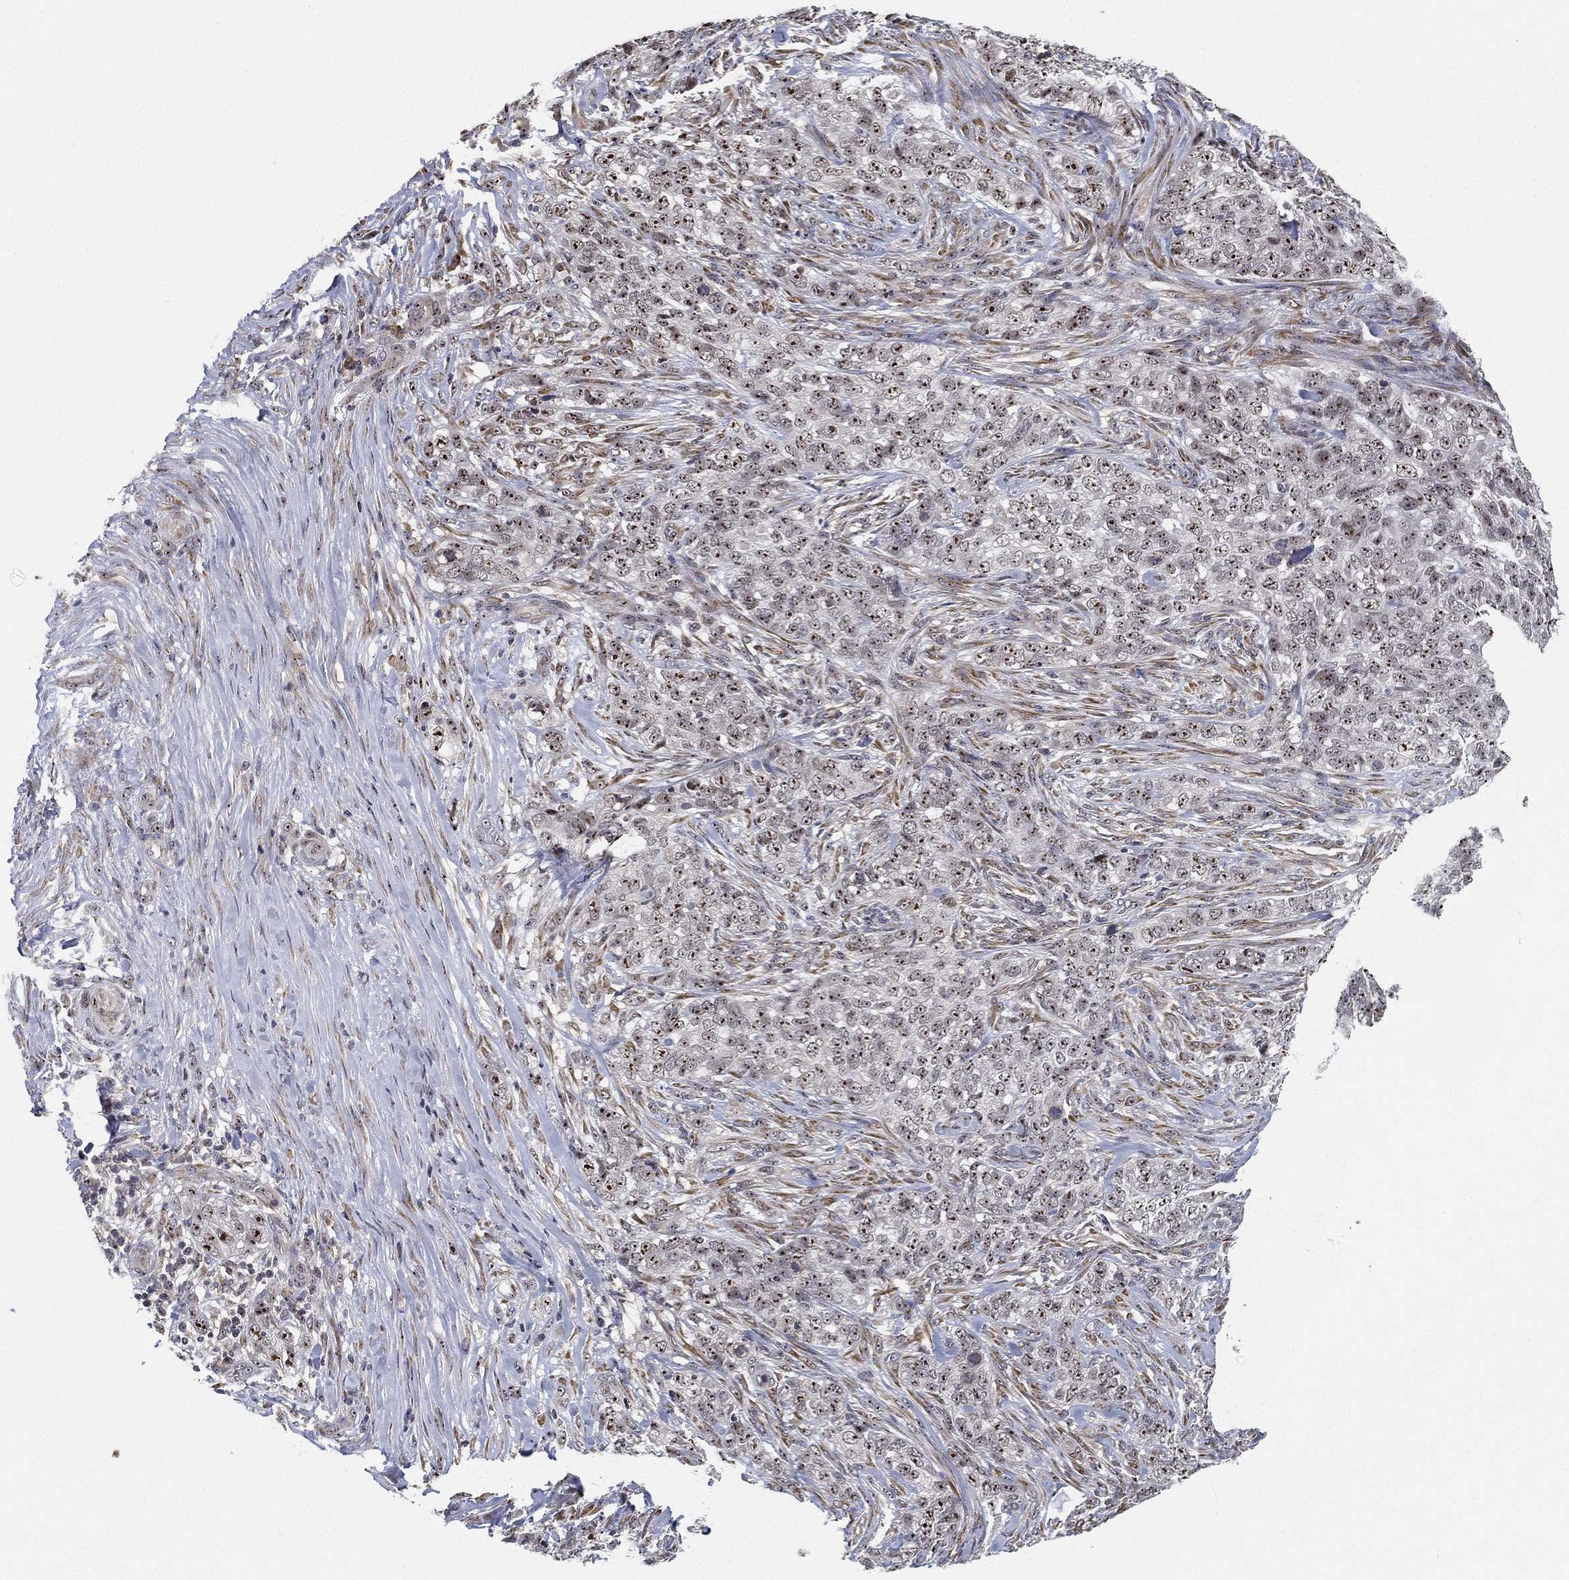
{"staining": {"intensity": "strong", "quantity": ">75%", "location": "nuclear"}, "tissue": "skin cancer", "cell_type": "Tumor cells", "image_type": "cancer", "snomed": [{"axis": "morphology", "description": "Basal cell carcinoma"}, {"axis": "topography", "description": "Skin"}], "caption": "Basal cell carcinoma (skin) stained with DAB (3,3'-diaminobenzidine) immunohistochemistry demonstrates high levels of strong nuclear expression in approximately >75% of tumor cells. The staining was performed using DAB (3,3'-diaminobenzidine) to visualize the protein expression in brown, while the nuclei were stained in blue with hematoxylin (Magnification: 20x).", "gene": "PPP1R16B", "patient": {"sex": "female", "age": 69}}